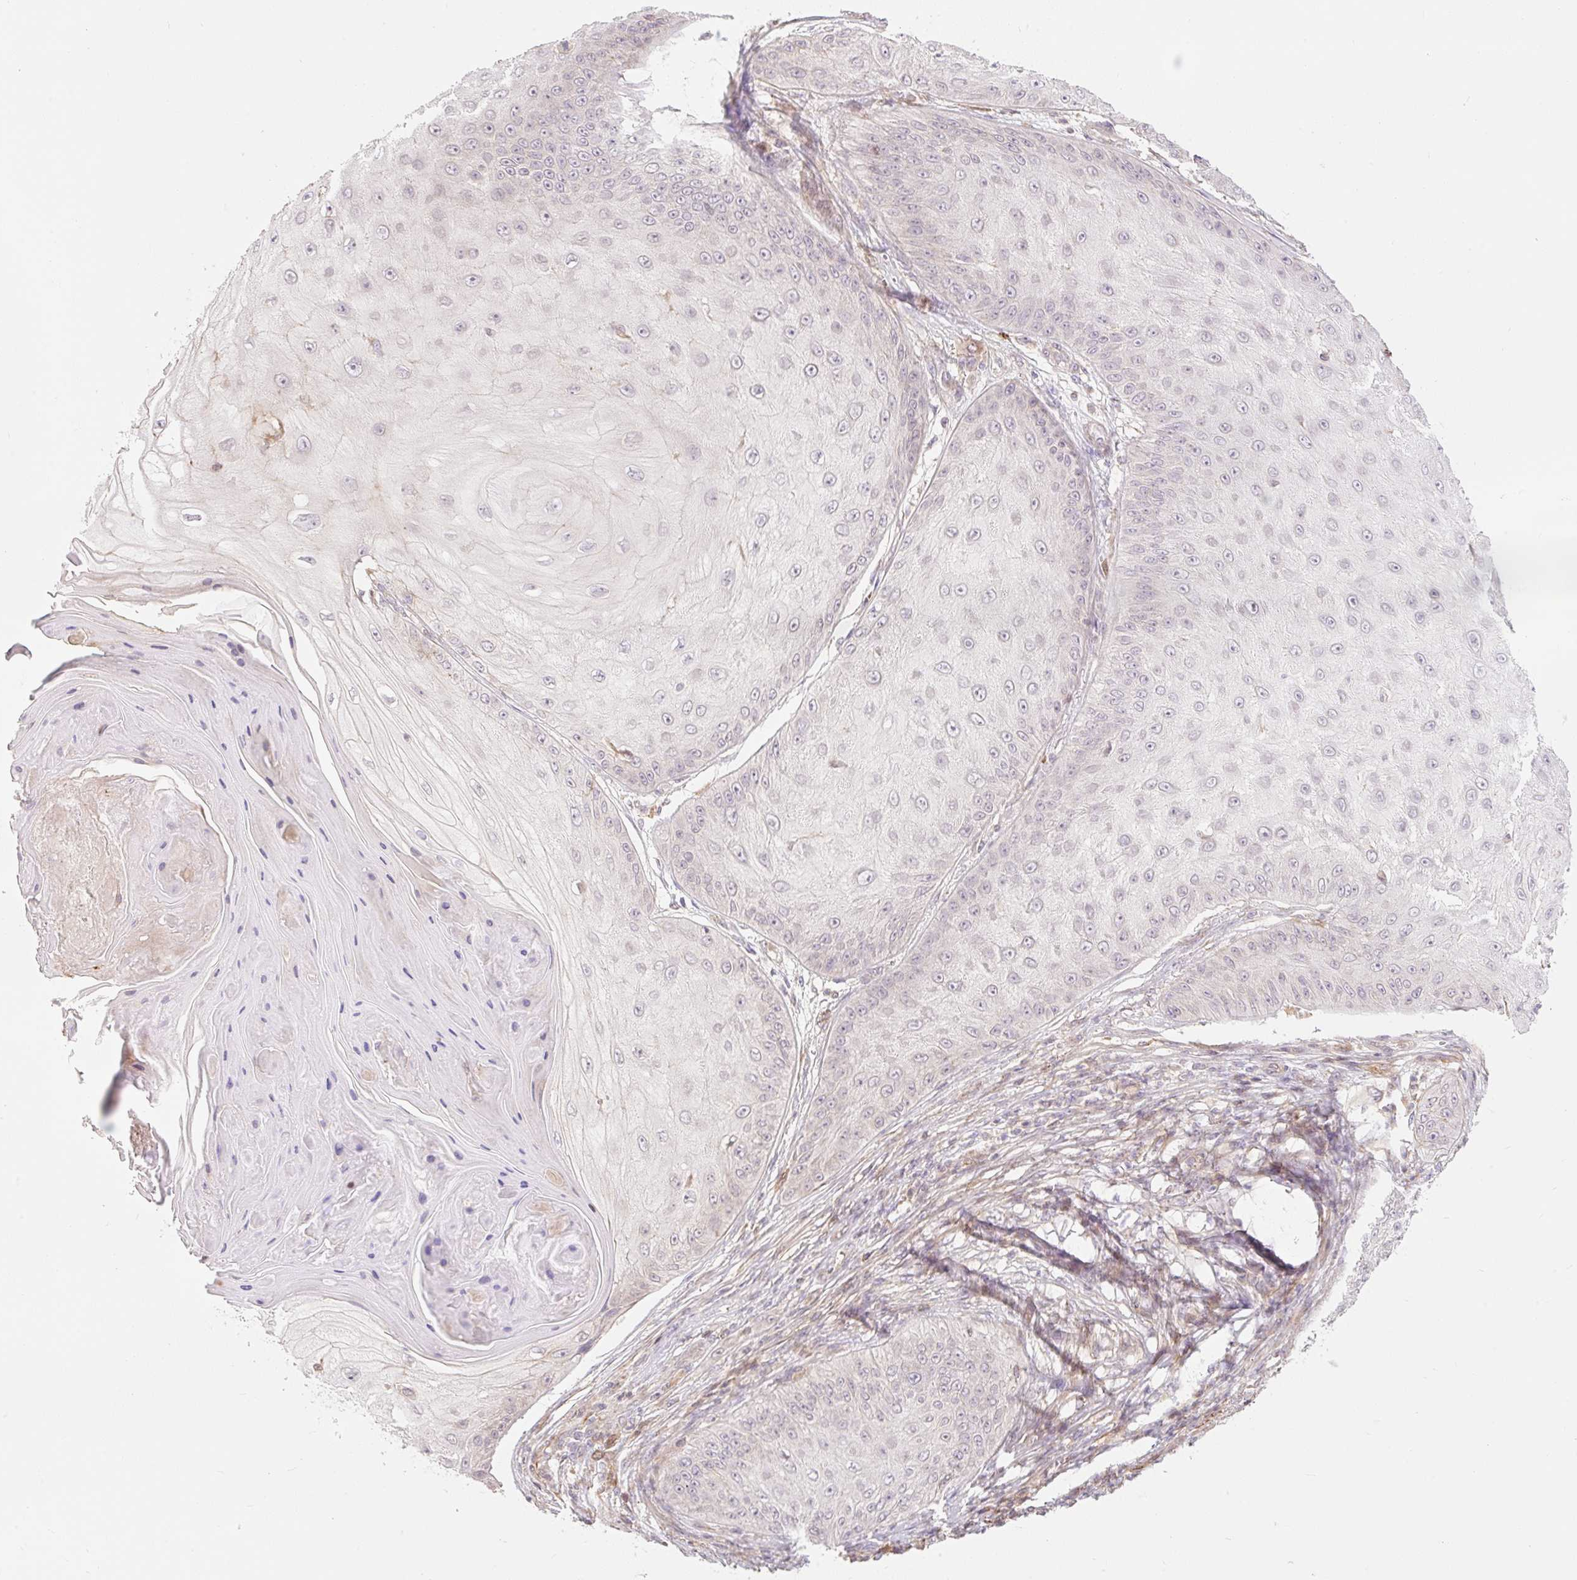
{"staining": {"intensity": "negative", "quantity": "none", "location": "none"}, "tissue": "skin cancer", "cell_type": "Tumor cells", "image_type": "cancer", "snomed": [{"axis": "morphology", "description": "Squamous cell carcinoma, NOS"}, {"axis": "topography", "description": "Skin"}], "caption": "An immunohistochemistry (IHC) photomicrograph of skin cancer is shown. There is no staining in tumor cells of skin cancer.", "gene": "EMC10", "patient": {"sex": "male", "age": 70}}